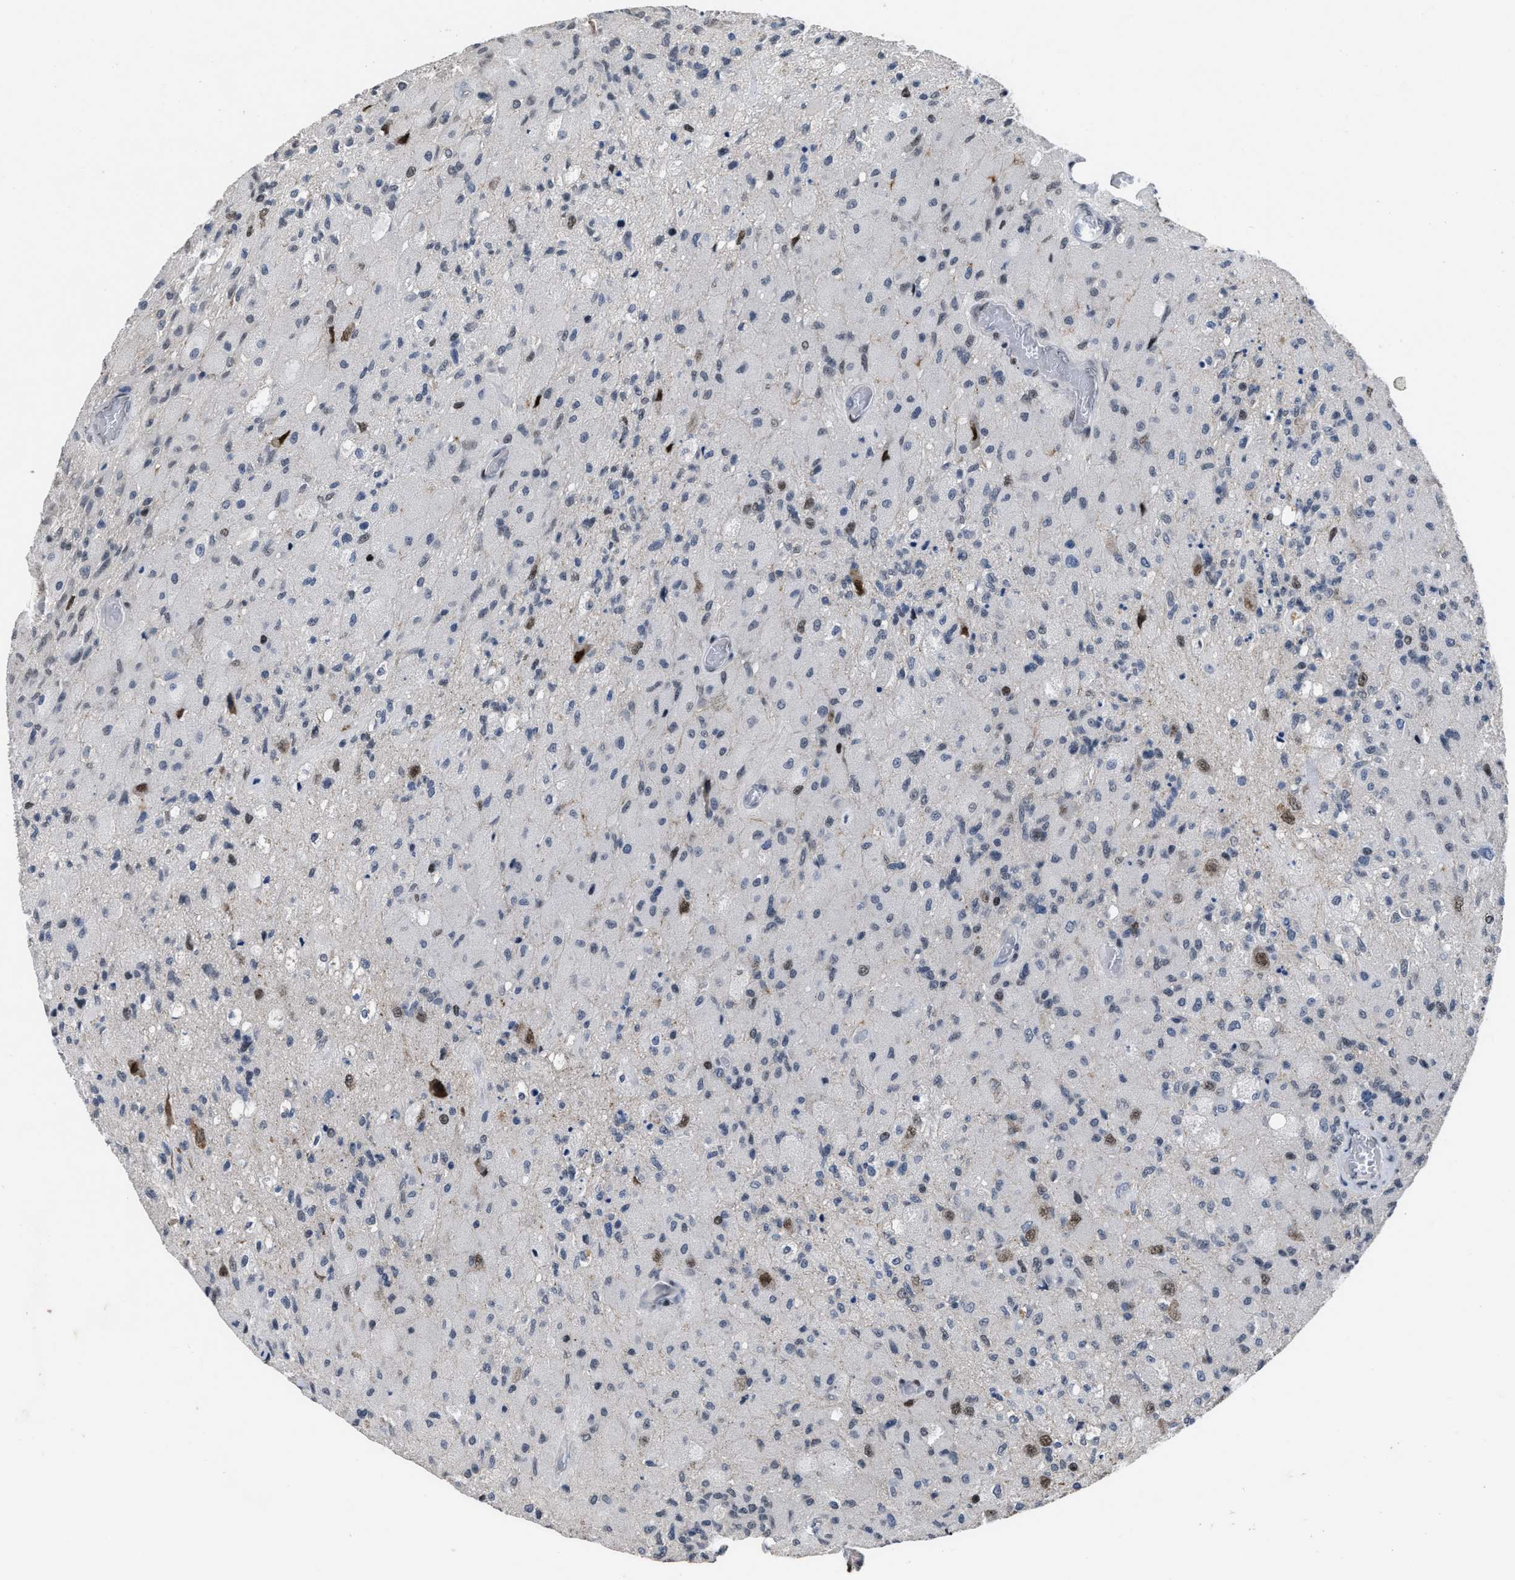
{"staining": {"intensity": "strong", "quantity": "<25%", "location": "nuclear"}, "tissue": "glioma", "cell_type": "Tumor cells", "image_type": "cancer", "snomed": [{"axis": "morphology", "description": "Normal tissue, NOS"}, {"axis": "morphology", "description": "Glioma, malignant, High grade"}, {"axis": "topography", "description": "Cerebral cortex"}], "caption": "A high-resolution image shows immunohistochemistry staining of malignant glioma (high-grade), which displays strong nuclear staining in approximately <25% of tumor cells. The protein is shown in brown color, while the nuclei are stained blue.", "gene": "SETDB1", "patient": {"sex": "male", "age": 77}}